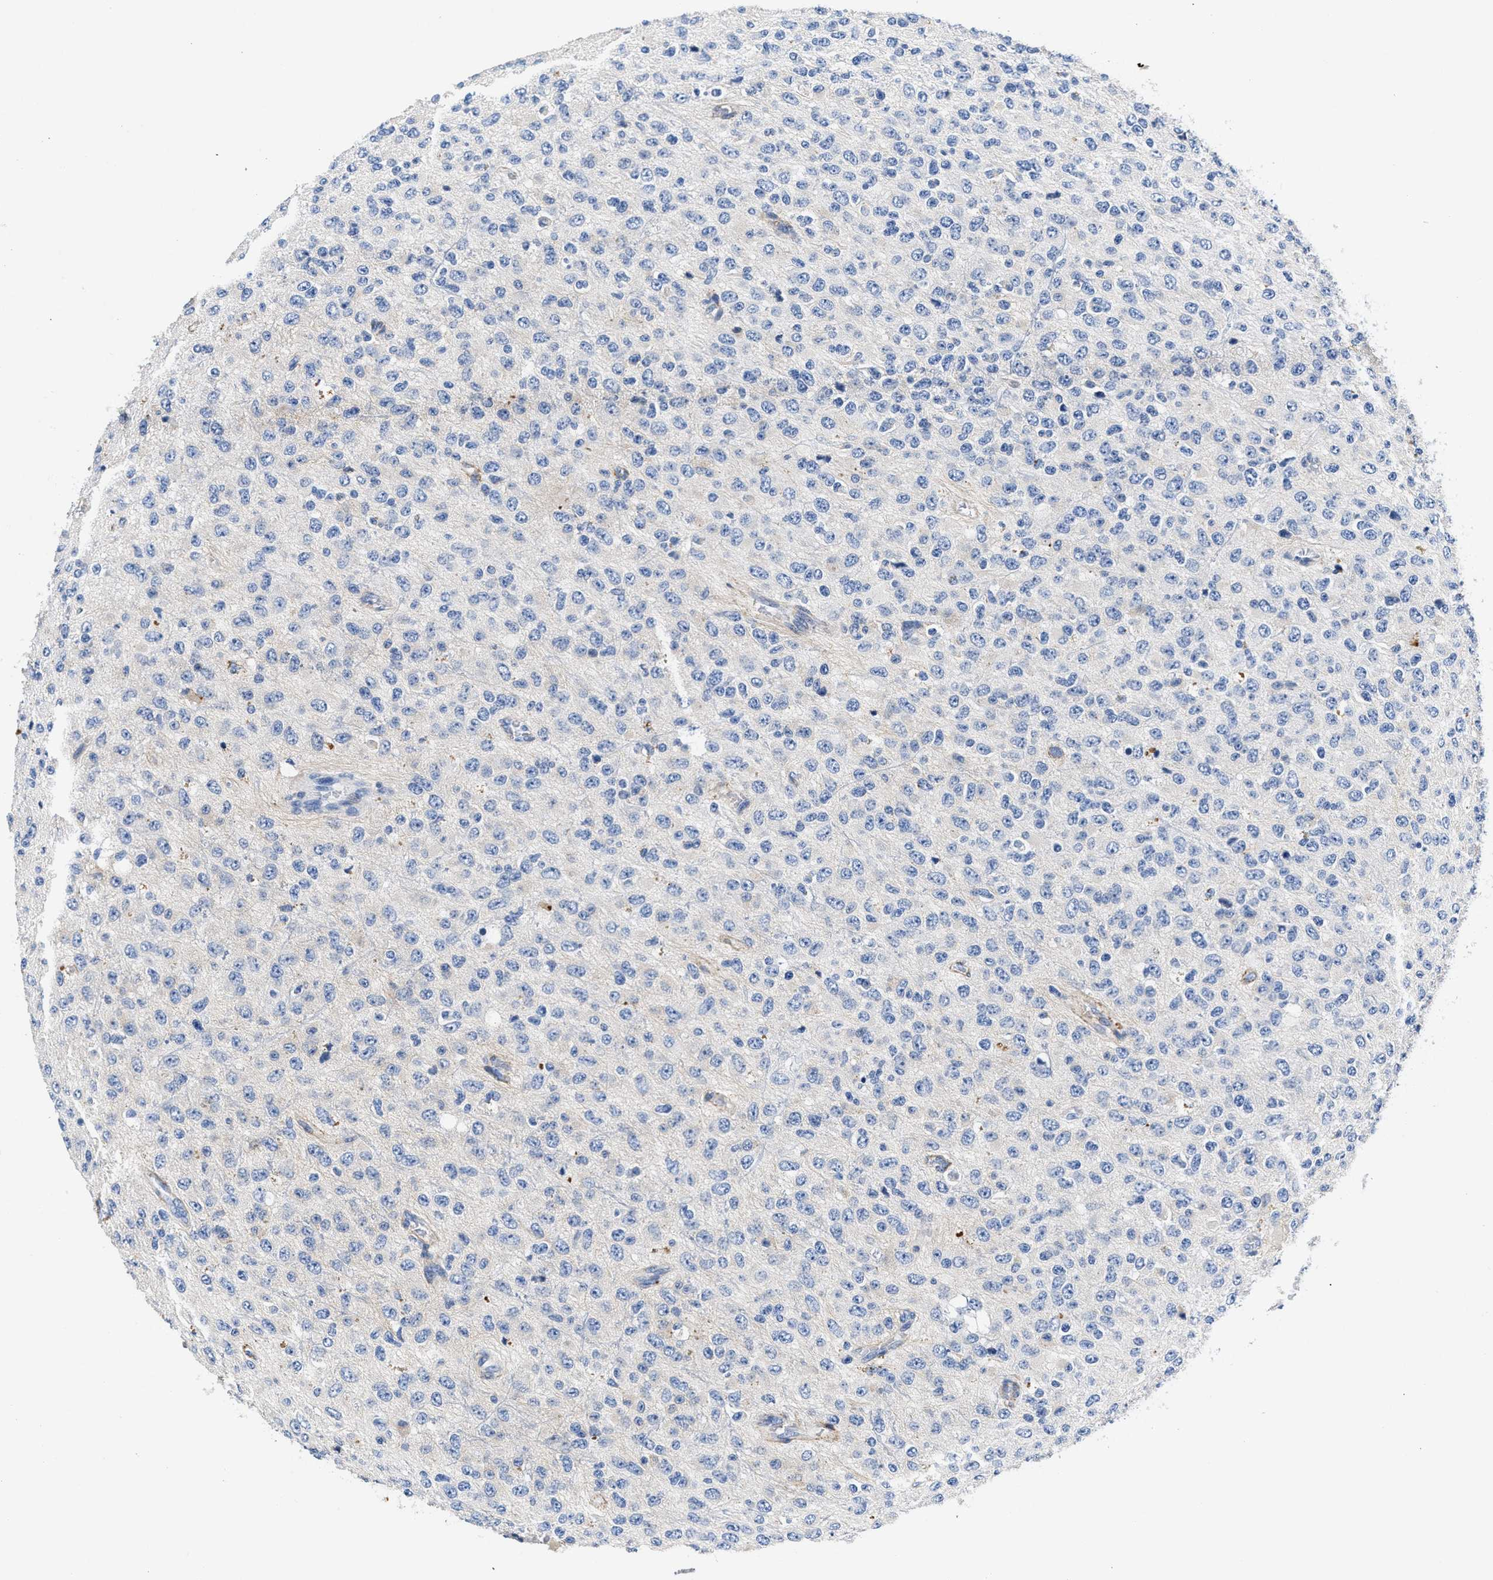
{"staining": {"intensity": "negative", "quantity": "none", "location": "none"}, "tissue": "glioma", "cell_type": "Tumor cells", "image_type": "cancer", "snomed": [{"axis": "morphology", "description": "Glioma, malignant, High grade"}, {"axis": "topography", "description": "pancreas cauda"}], "caption": "Glioma was stained to show a protein in brown. There is no significant staining in tumor cells. Brightfield microscopy of immunohistochemistry (IHC) stained with DAB (3,3'-diaminobenzidine) (brown) and hematoxylin (blue), captured at high magnification.", "gene": "P2RY4", "patient": {"sex": "male", "age": 60}}